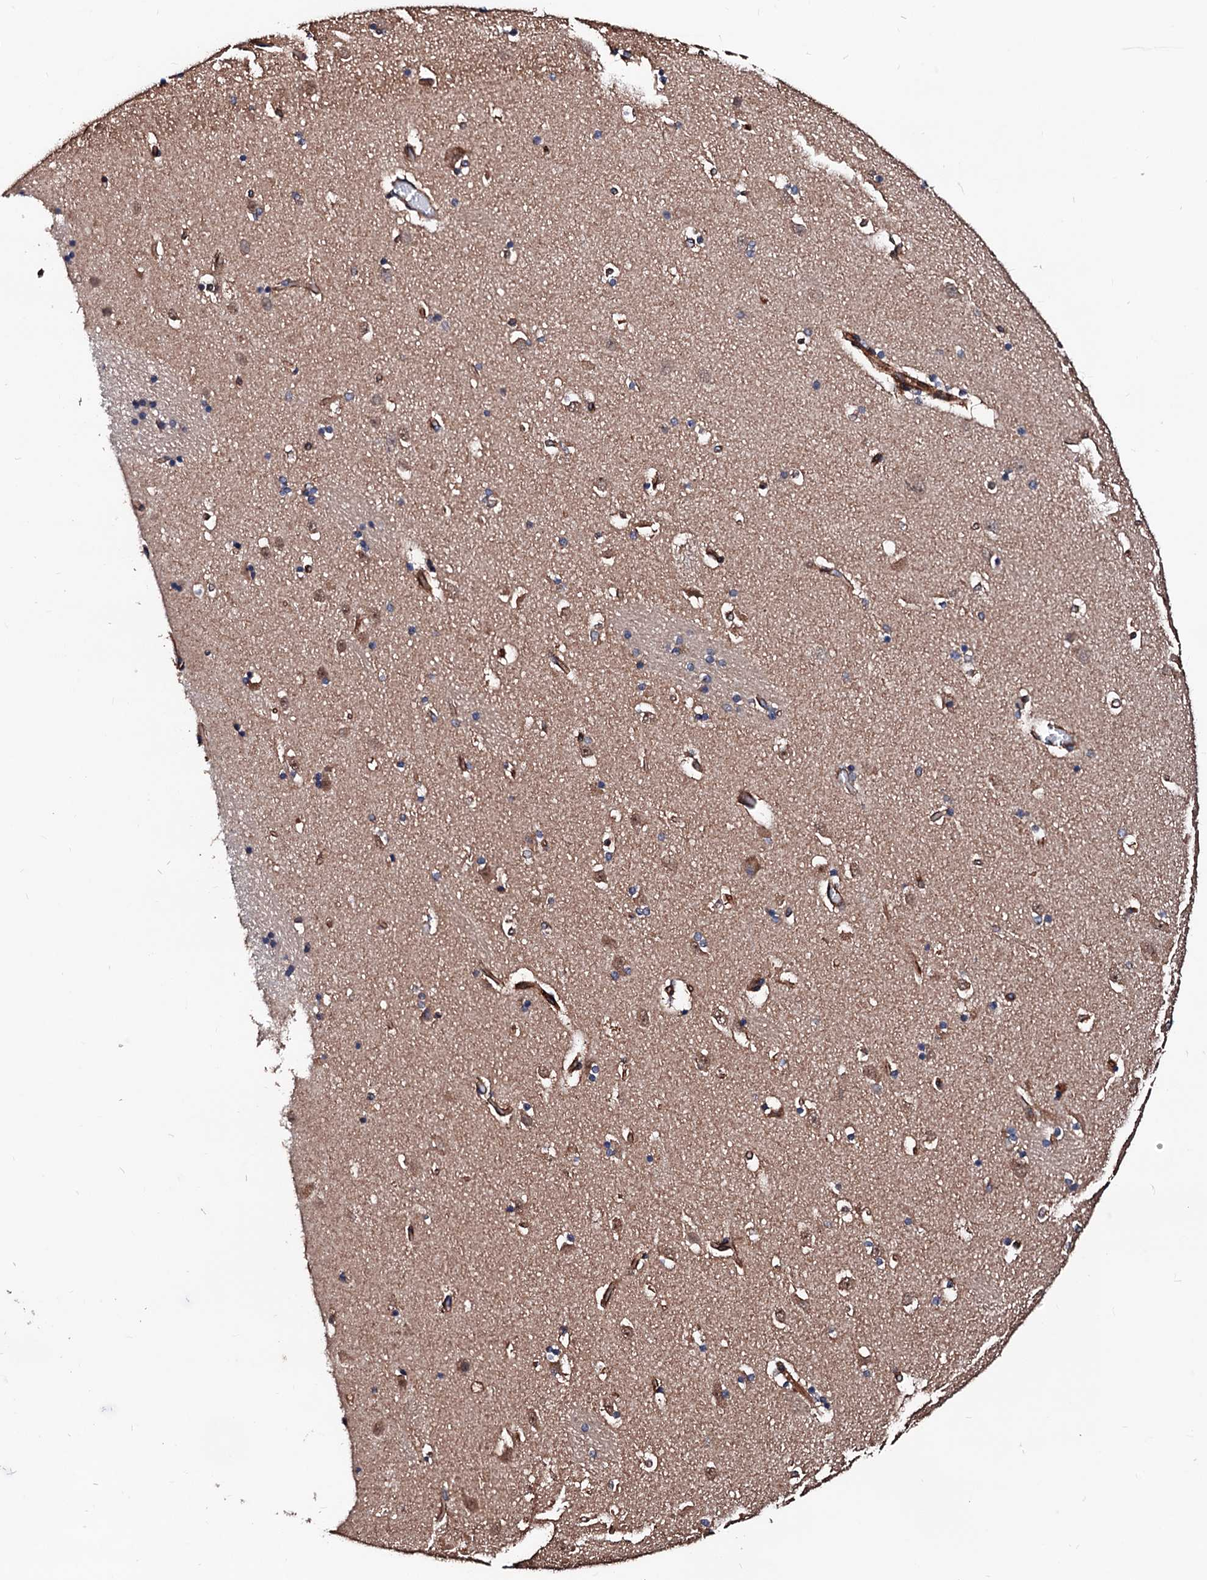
{"staining": {"intensity": "negative", "quantity": "none", "location": "none"}, "tissue": "caudate", "cell_type": "Glial cells", "image_type": "normal", "snomed": [{"axis": "morphology", "description": "Normal tissue, NOS"}, {"axis": "topography", "description": "Lateral ventricle wall"}], "caption": "The photomicrograph reveals no significant positivity in glial cells of caudate.", "gene": "TBCEL", "patient": {"sex": "male", "age": 45}}